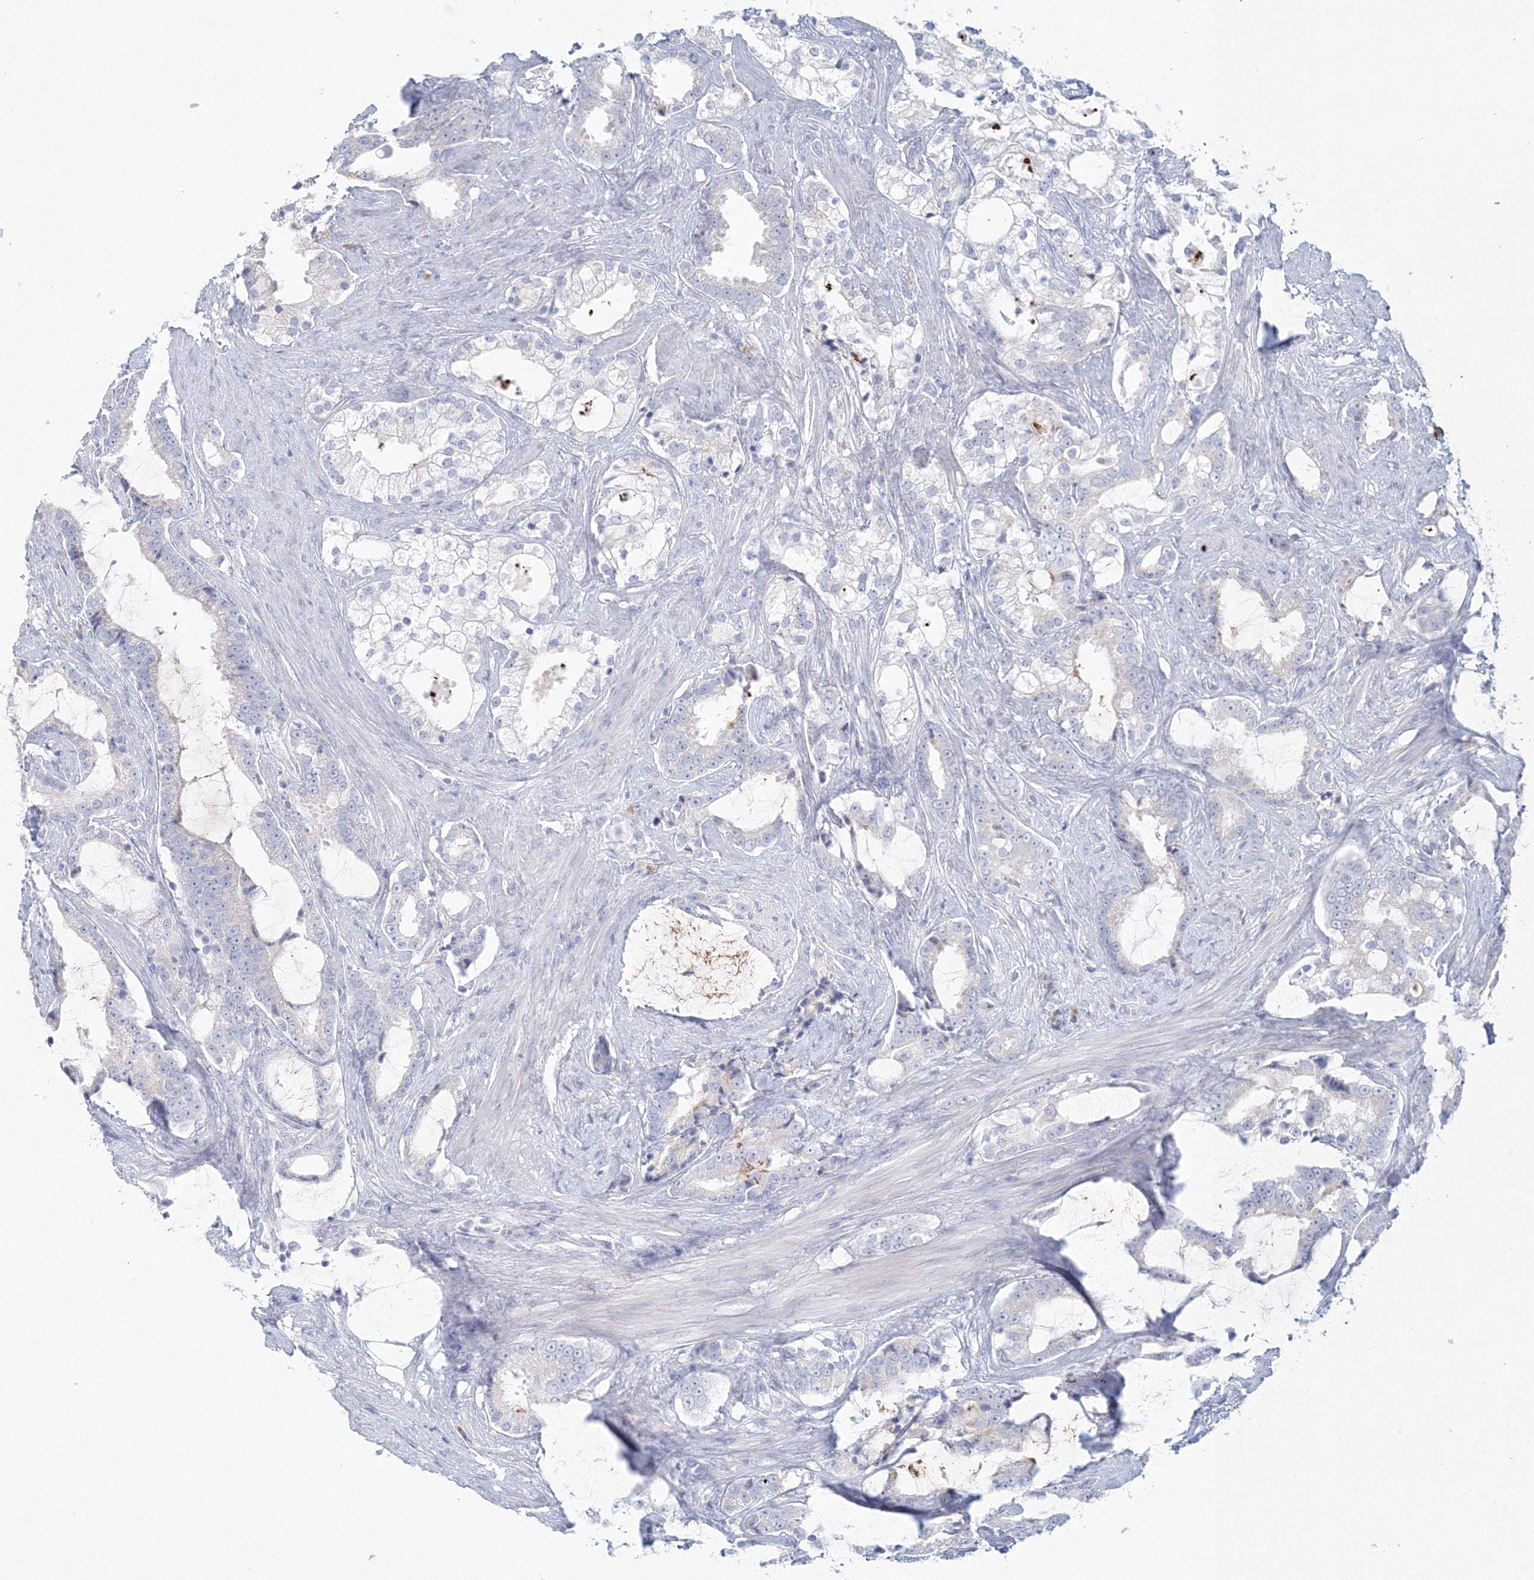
{"staining": {"intensity": "negative", "quantity": "none", "location": "none"}, "tissue": "prostate cancer", "cell_type": "Tumor cells", "image_type": "cancer", "snomed": [{"axis": "morphology", "description": "Adenocarcinoma, Low grade"}, {"axis": "topography", "description": "Prostate"}], "caption": "The photomicrograph shows no significant positivity in tumor cells of prostate adenocarcinoma (low-grade).", "gene": "VSIG1", "patient": {"sex": "male", "age": 58}}